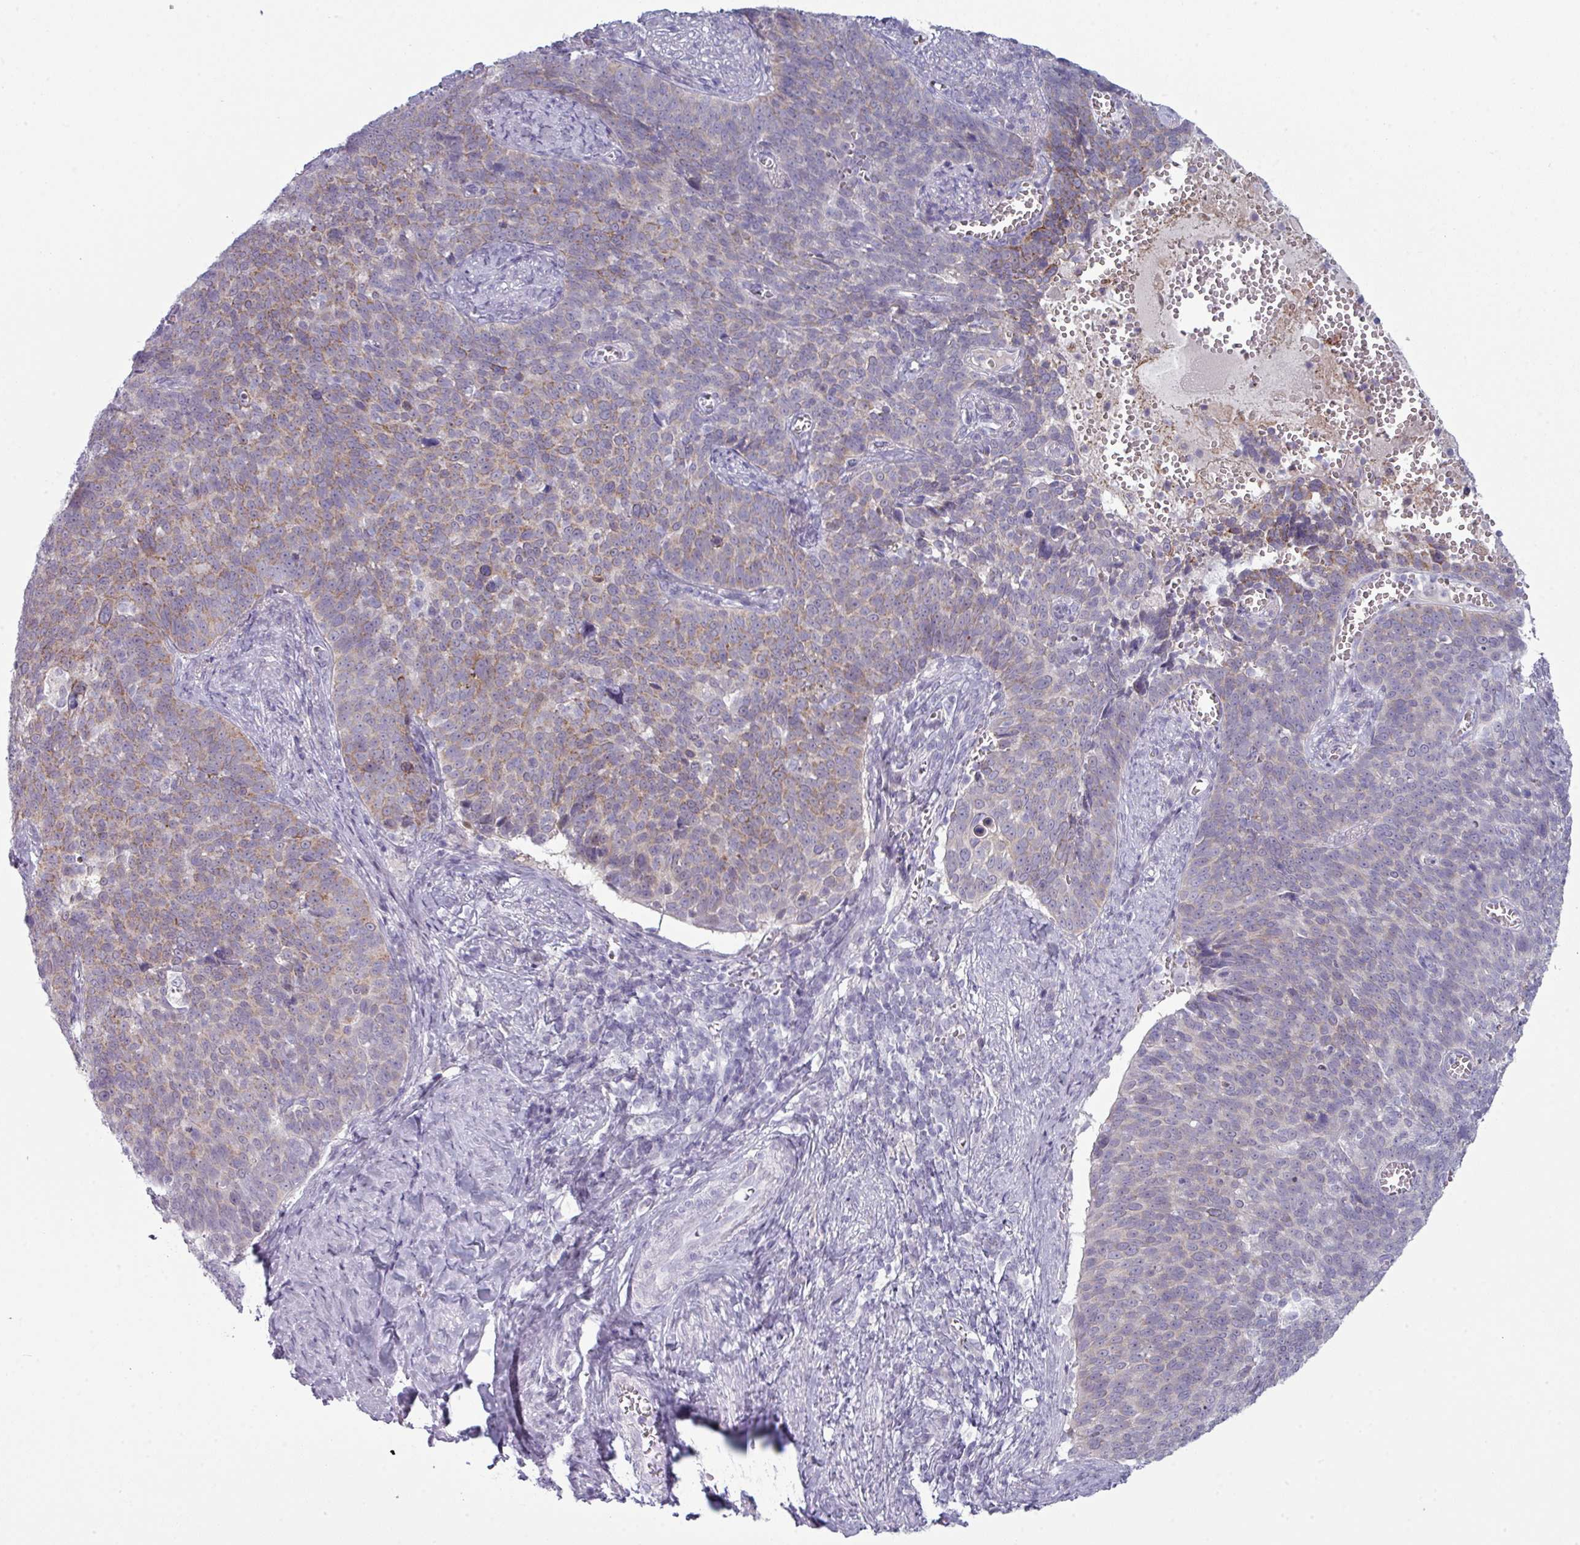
{"staining": {"intensity": "weak", "quantity": "25%-75%", "location": "cytoplasmic/membranous"}, "tissue": "cervical cancer", "cell_type": "Tumor cells", "image_type": "cancer", "snomed": [{"axis": "morphology", "description": "Normal tissue, NOS"}, {"axis": "morphology", "description": "Squamous cell carcinoma, NOS"}, {"axis": "topography", "description": "Cervix"}], "caption": "Immunohistochemical staining of cervical squamous cell carcinoma shows weak cytoplasmic/membranous protein staining in approximately 25%-75% of tumor cells.", "gene": "ZNF615", "patient": {"sex": "female", "age": 39}}